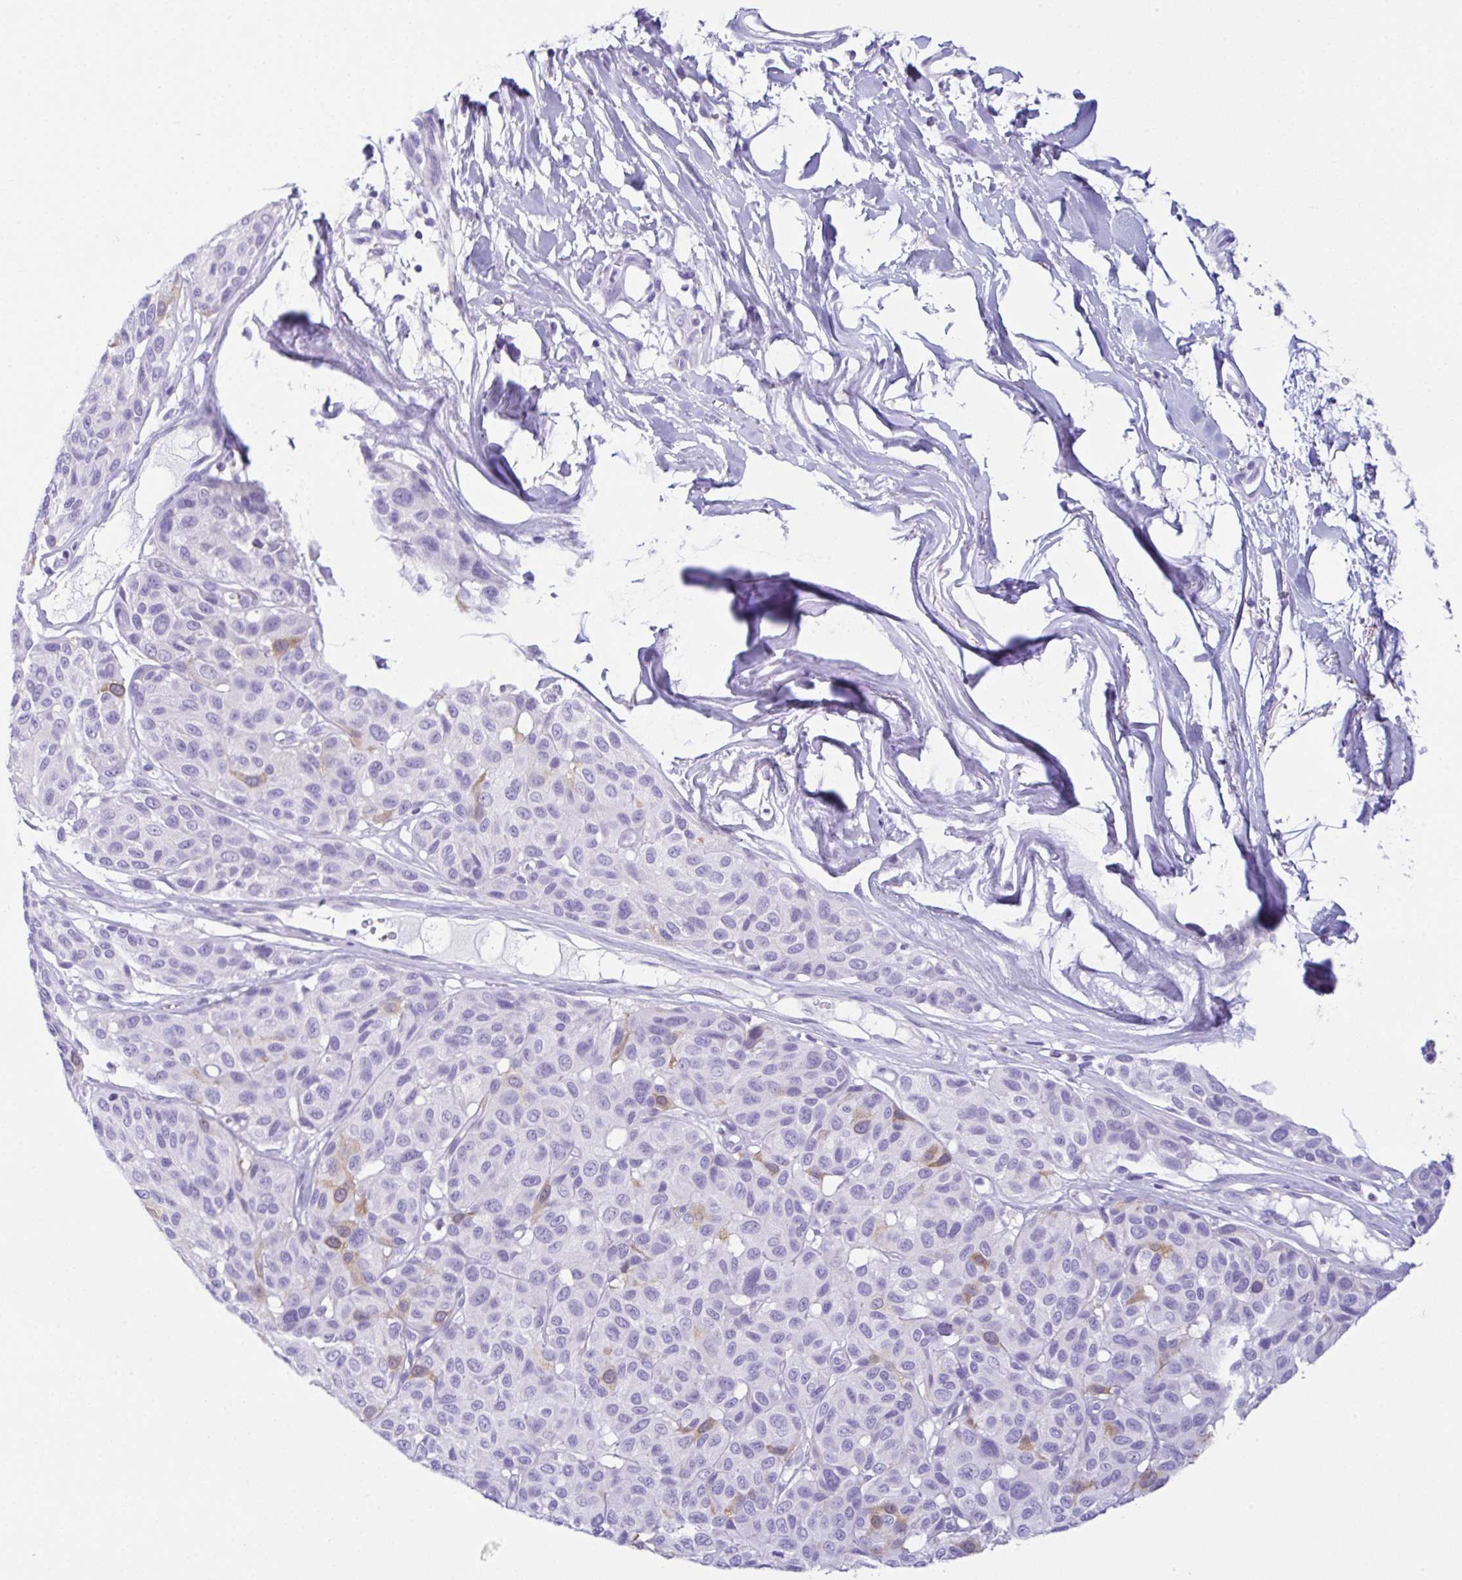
{"staining": {"intensity": "negative", "quantity": "none", "location": "none"}, "tissue": "melanoma", "cell_type": "Tumor cells", "image_type": "cancer", "snomed": [{"axis": "morphology", "description": "Malignant melanoma, NOS"}, {"axis": "topography", "description": "Skin"}], "caption": "Immunohistochemistry of malignant melanoma demonstrates no expression in tumor cells.", "gene": "RRM2", "patient": {"sex": "female", "age": 66}}